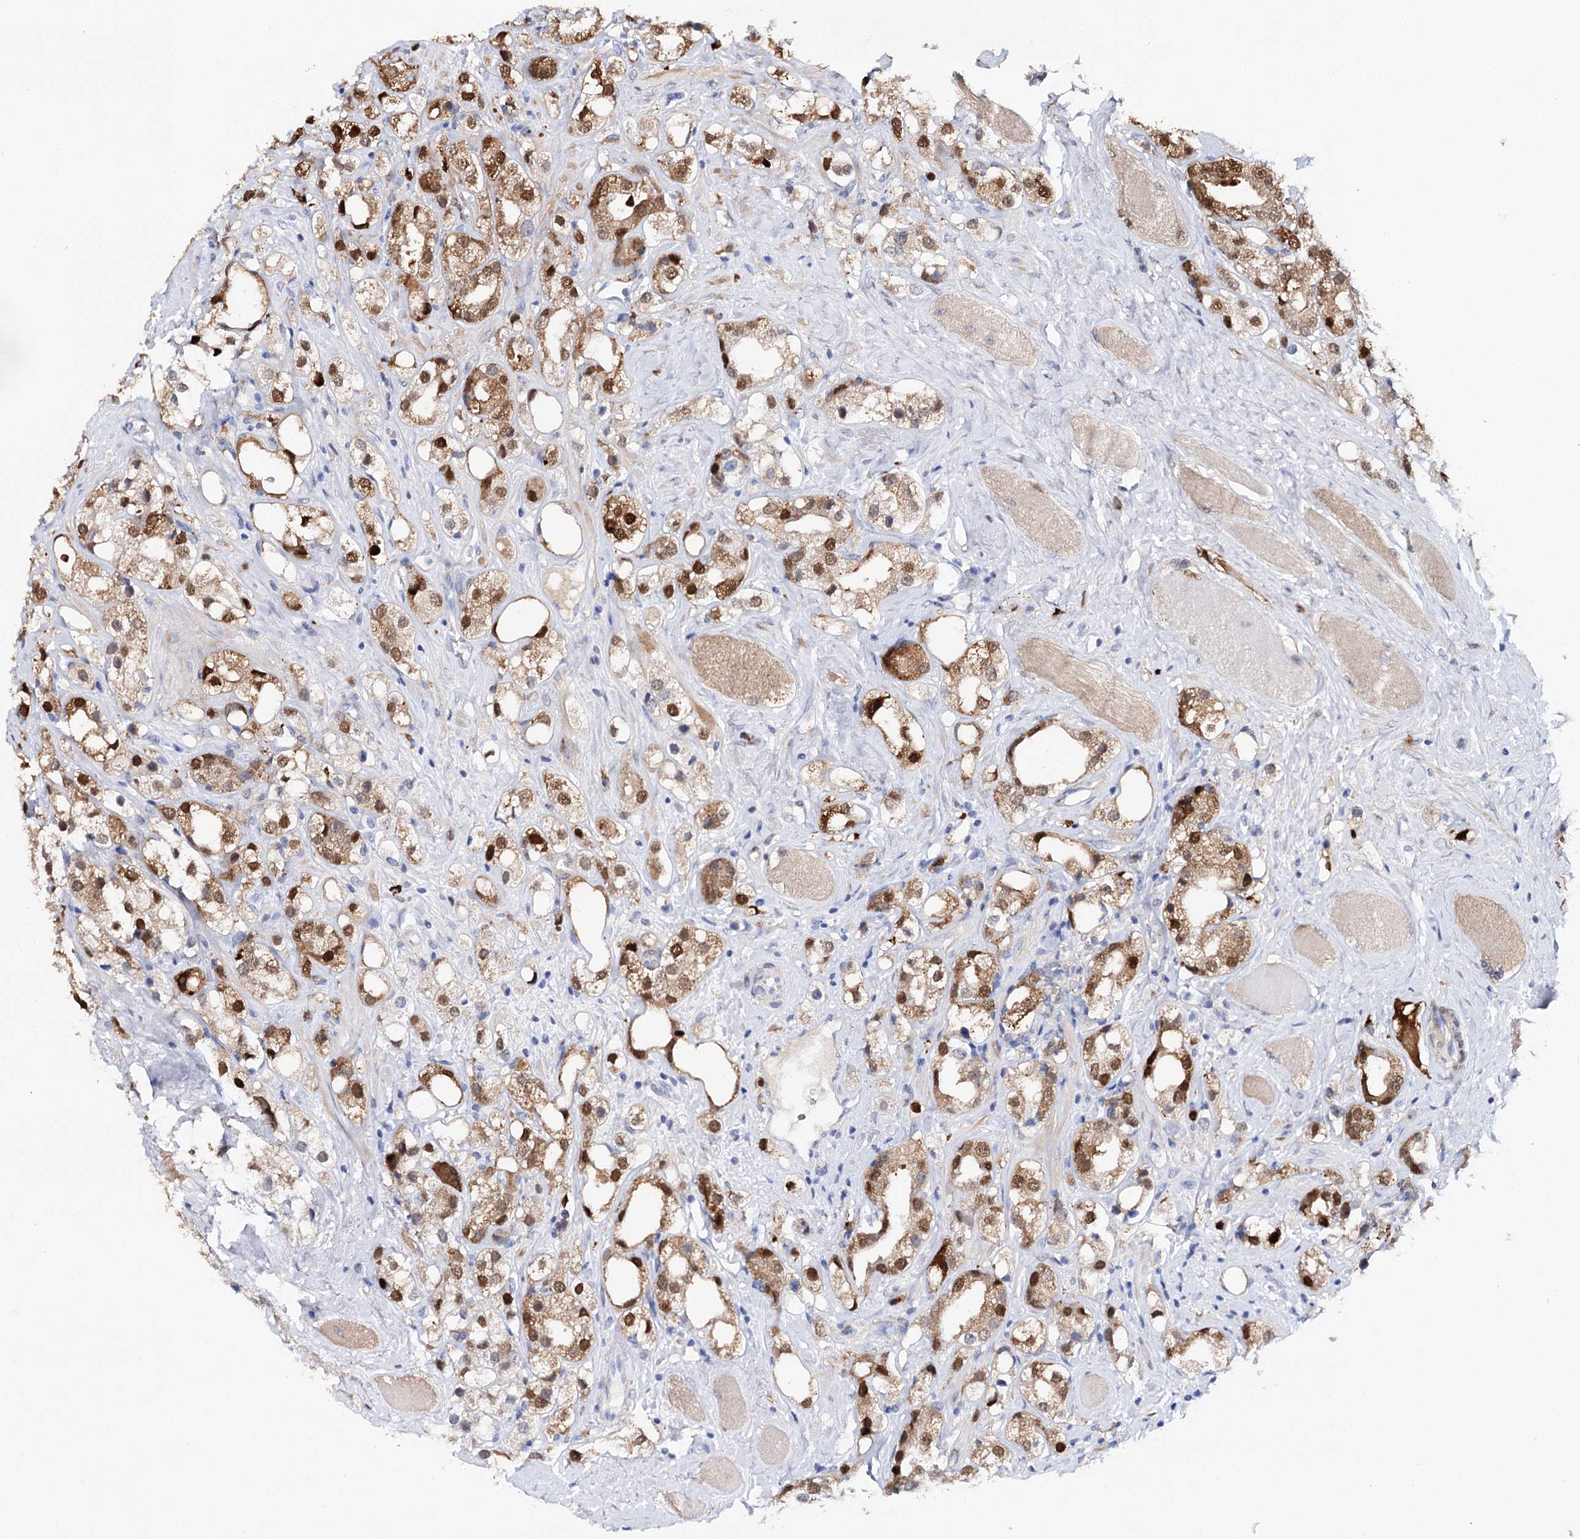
{"staining": {"intensity": "strong", "quantity": ">75%", "location": "cytoplasmic/membranous,nuclear"}, "tissue": "prostate cancer", "cell_type": "Tumor cells", "image_type": "cancer", "snomed": [{"axis": "morphology", "description": "Adenocarcinoma, NOS"}, {"axis": "topography", "description": "Prostate"}], "caption": "Human prostate cancer stained with a brown dye reveals strong cytoplasmic/membranous and nuclear positive staining in about >75% of tumor cells.", "gene": "CFAP46", "patient": {"sex": "male", "age": 79}}